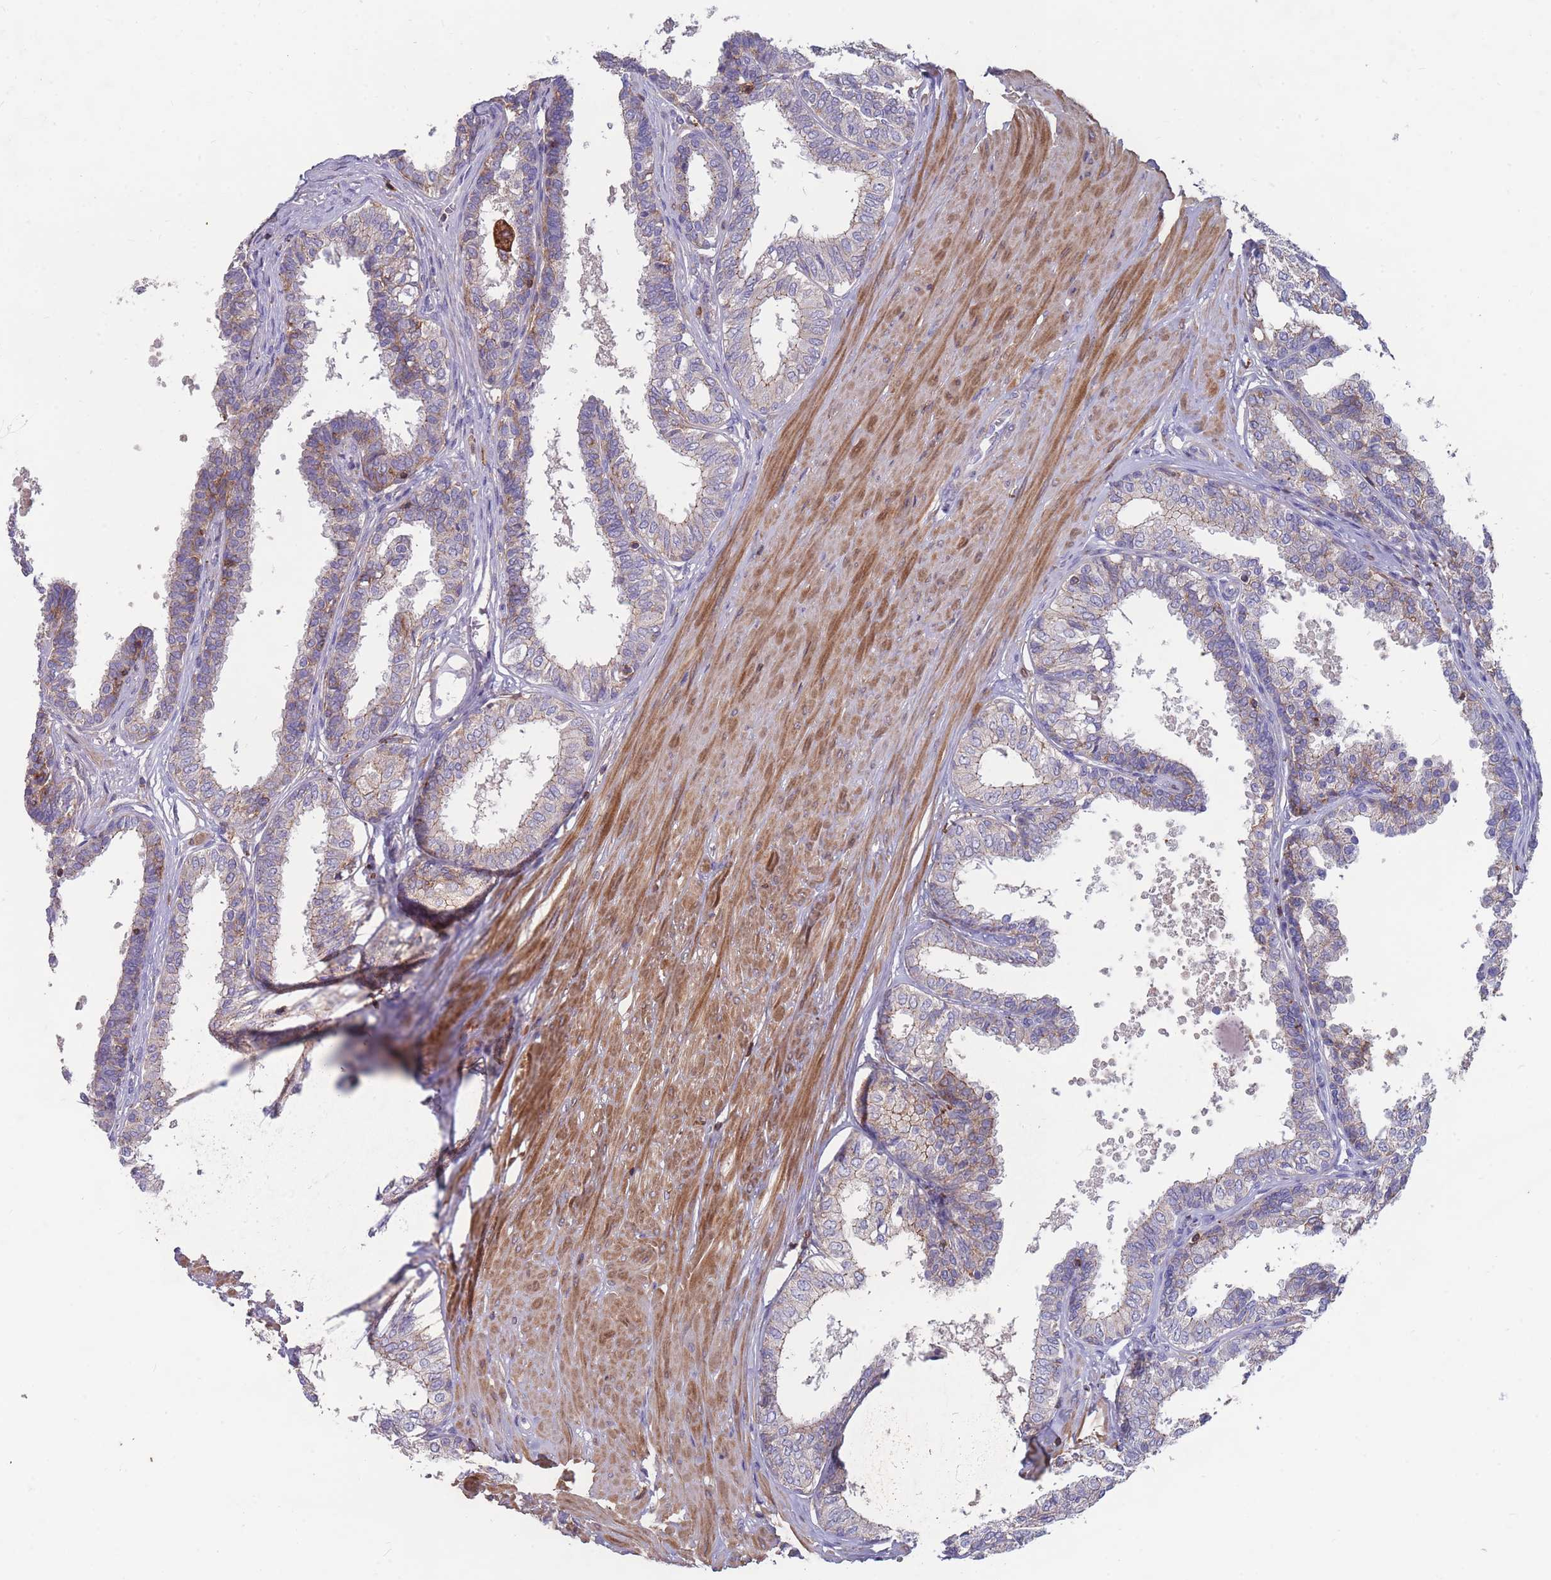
{"staining": {"intensity": "moderate", "quantity": "25%-75%", "location": "cytoplasmic/membranous"}, "tissue": "prostate", "cell_type": "Glandular cells", "image_type": "normal", "snomed": [{"axis": "morphology", "description": "Normal tissue, NOS"}, {"axis": "topography", "description": "Prostate"}], "caption": "Immunohistochemical staining of benign human prostate displays 25%-75% levels of moderate cytoplasmic/membranous protein positivity in about 25%-75% of glandular cells.", "gene": "CD33", "patient": {"sex": "male", "age": 48}}